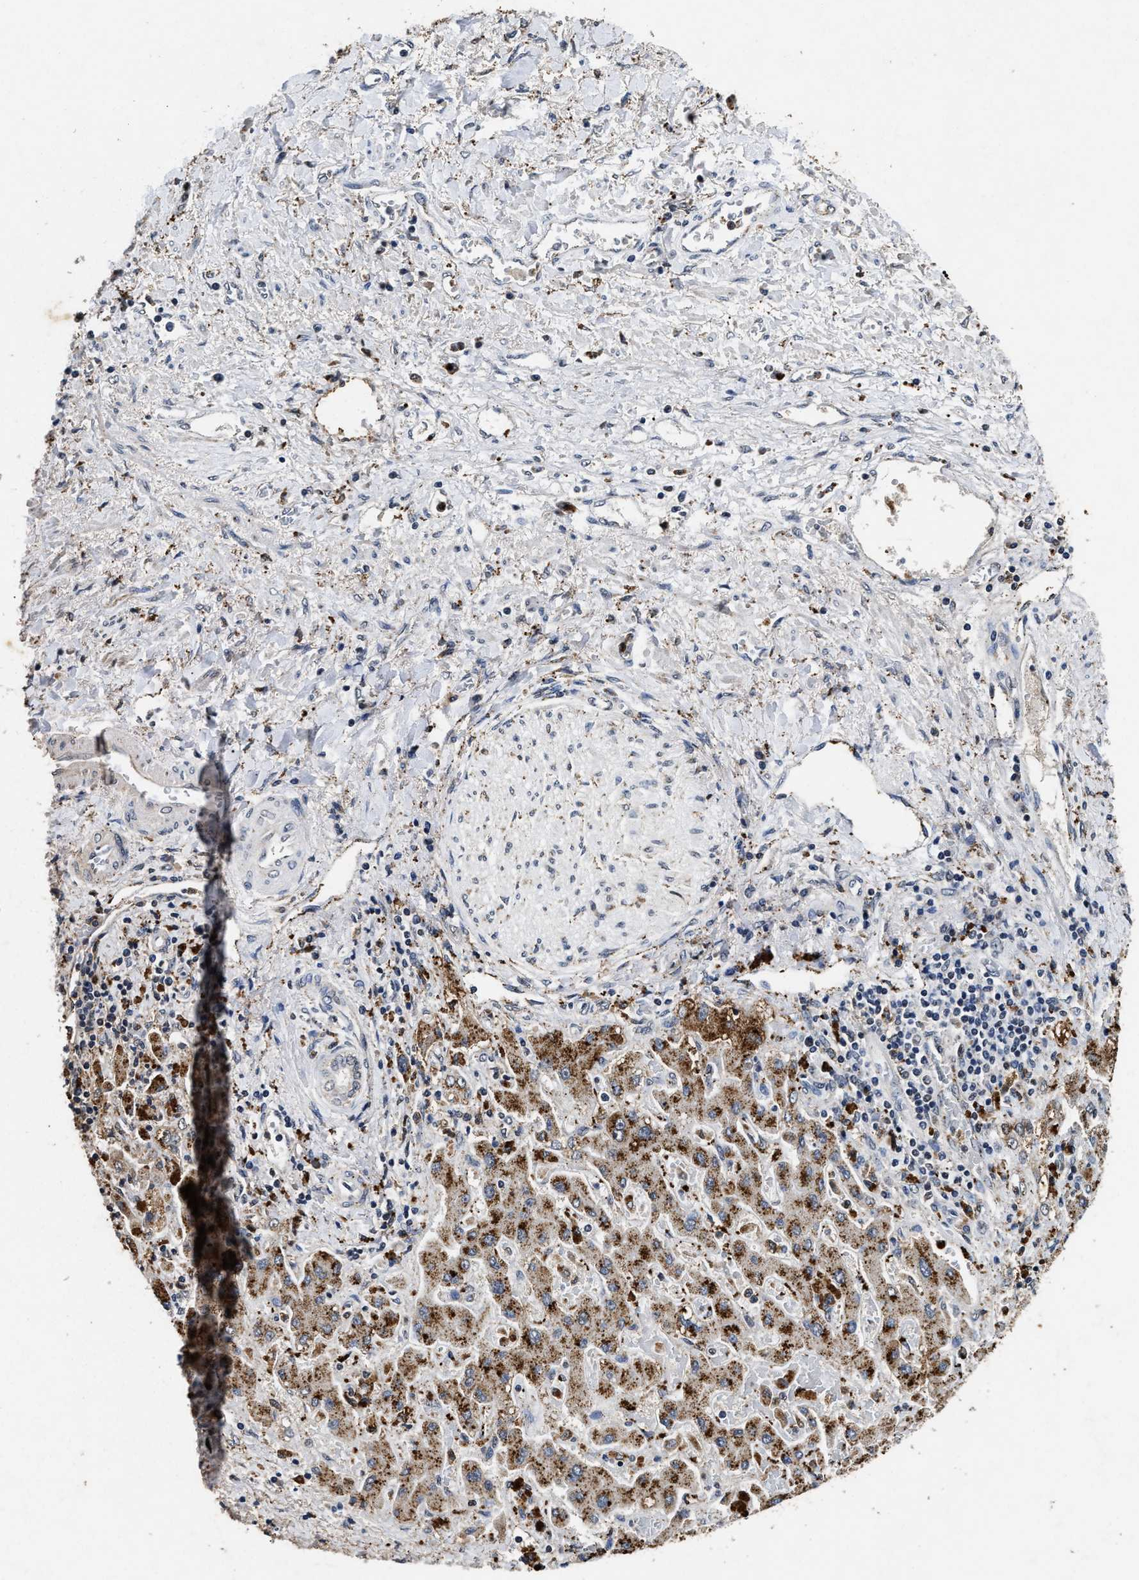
{"staining": {"intensity": "moderate", "quantity": ">75%", "location": "cytoplasmic/membranous"}, "tissue": "liver cancer", "cell_type": "Tumor cells", "image_type": "cancer", "snomed": [{"axis": "morphology", "description": "Cholangiocarcinoma"}, {"axis": "topography", "description": "Liver"}], "caption": "Human liver cholangiocarcinoma stained with a protein marker demonstrates moderate staining in tumor cells.", "gene": "ACOX1", "patient": {"sex": "male", "age": 50}}